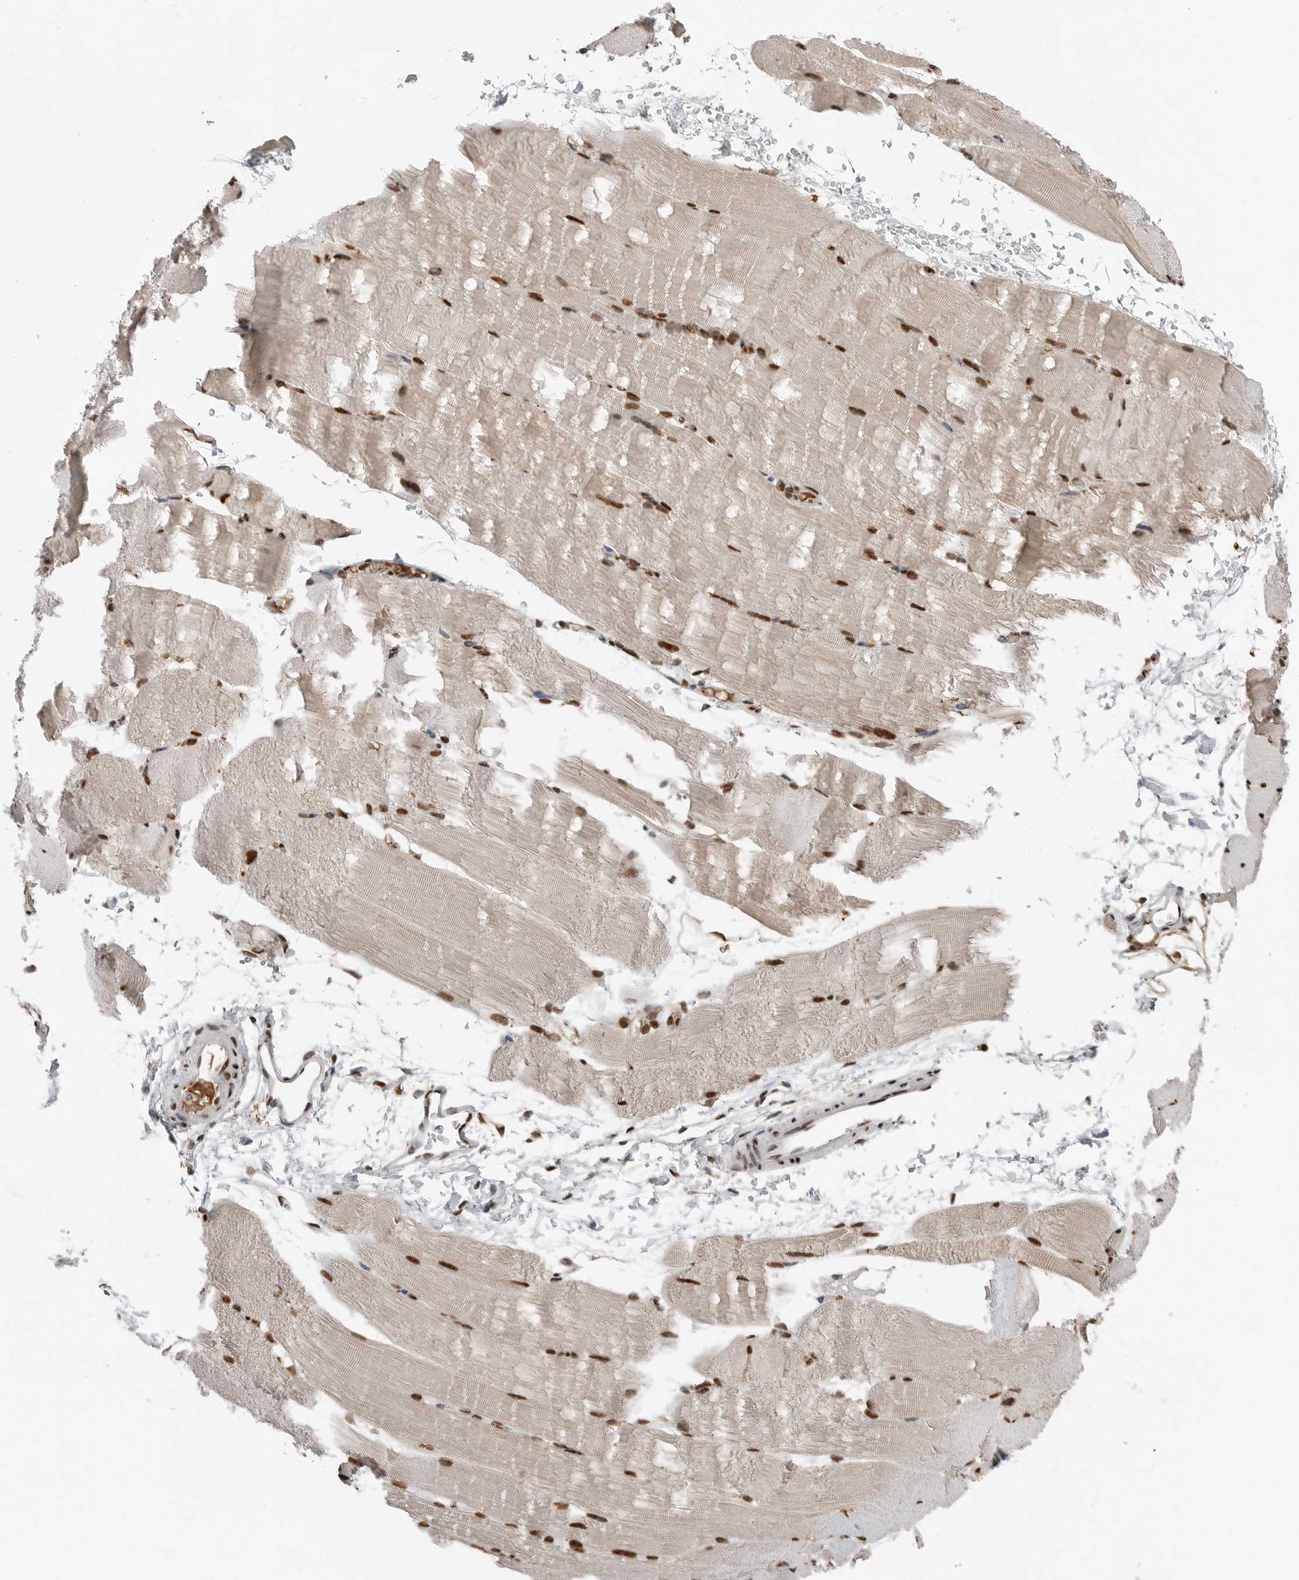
{"staining": {"intensity": "strong", "quantity": ">75%", "location": "nuclear"}, "tissue": "skeletal muscle", "cell_type": "Myocytes", "image_type": "normal", "snomed": [{"axis": "morphology", "description": "Normal tissue, NOS"}, {"axis": "topography", "description": "Skeletal muscle"}, {"axis": "topography", "description": "Parathyroid gland"}], "caption": "The immunohistochemical stain shows strong nuclear positivity in myocytes of benign skeletal muscle. Nuclei are stained in blue.", "gene": "BLZF1", "patient": {"sex": "female", "age": 37}}